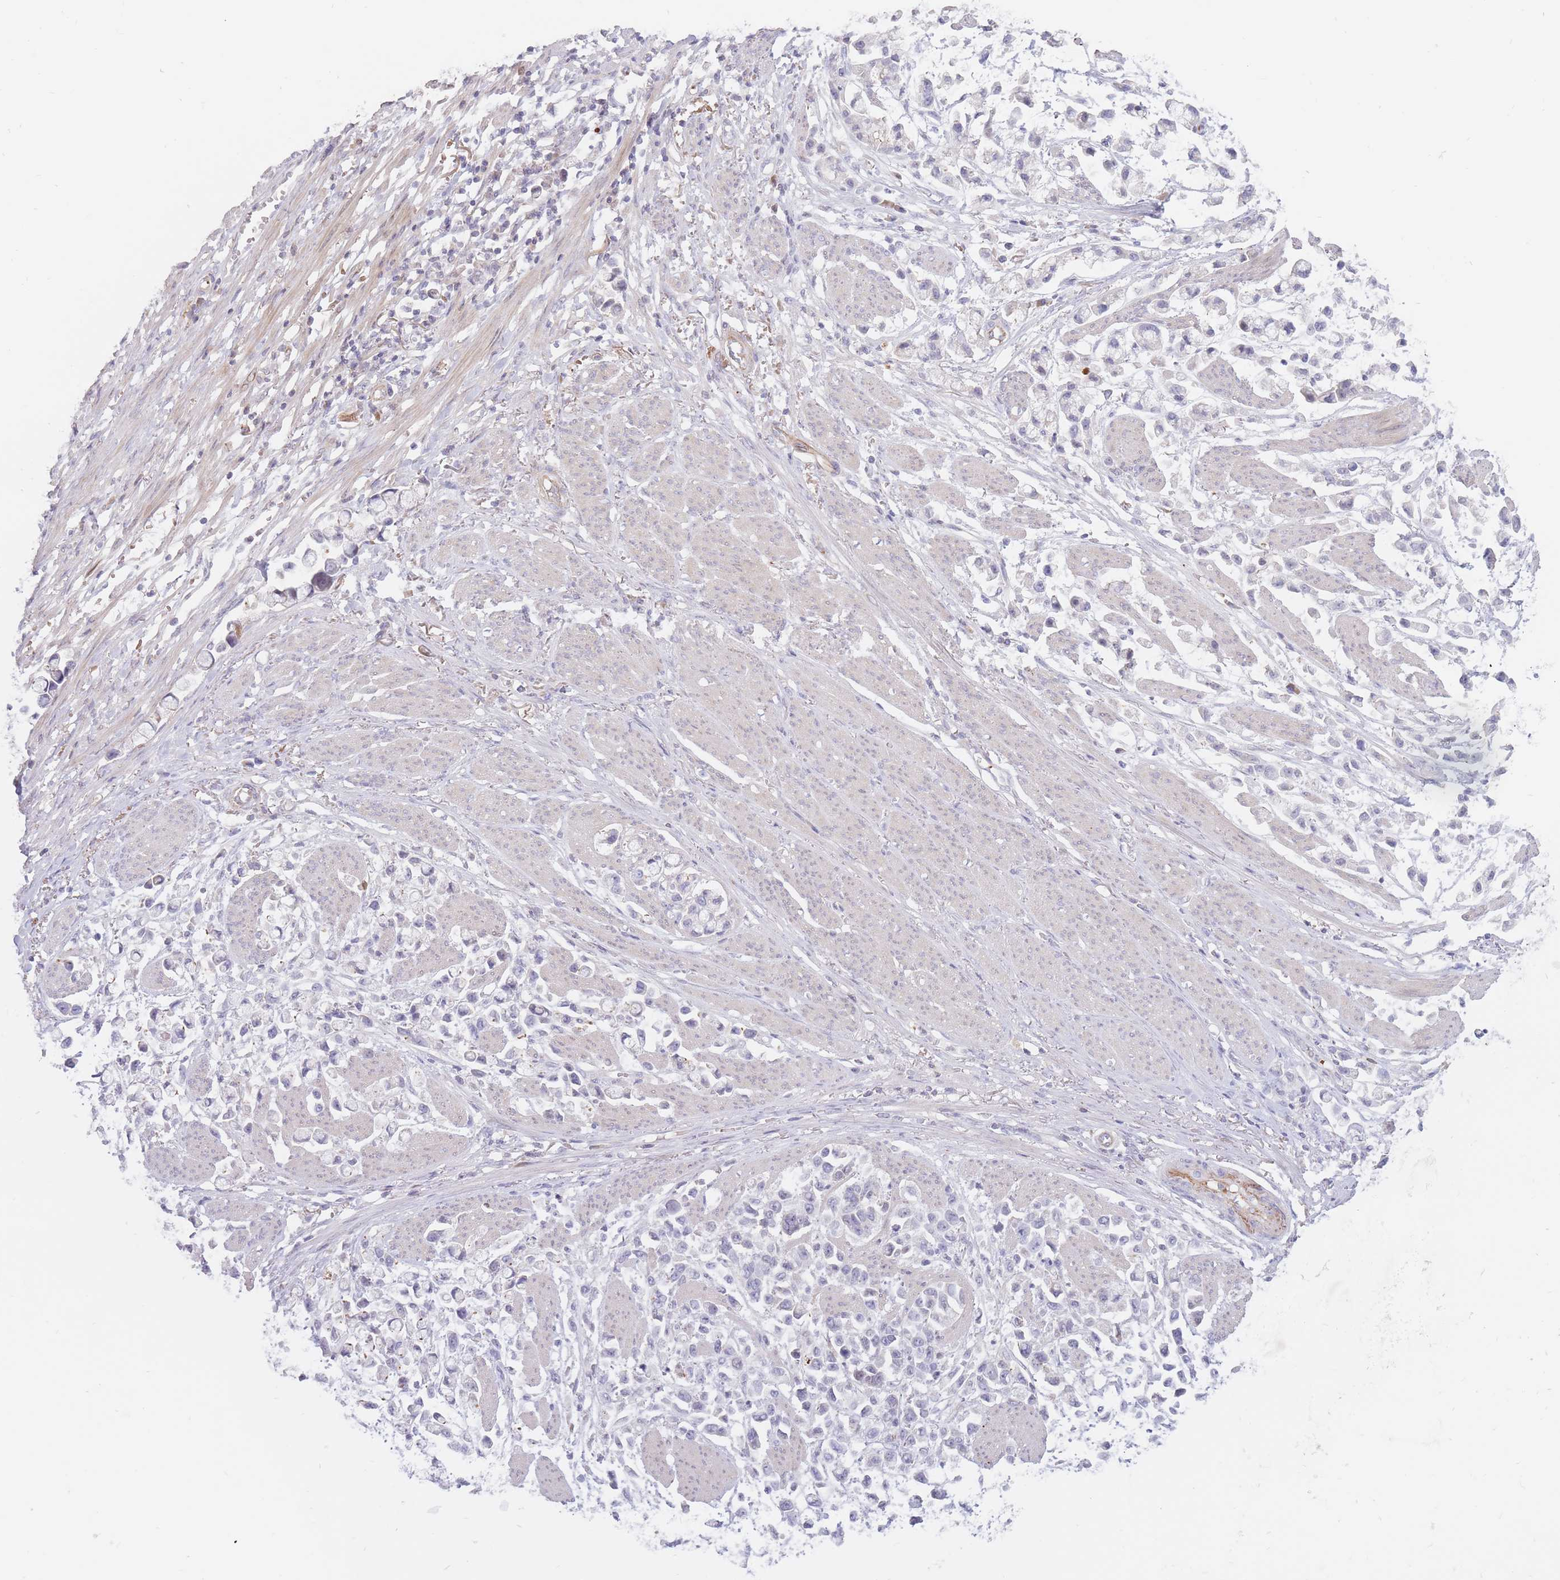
{"staining": {"intensity": "negative", "quantity": "none", "location": "none"}, "tissue": "stomach cancer", "cell_type": "Tumor cells", "image_type": "cancer", "snomed": [{"axis": "morphology", "description": "Adenocarcinoma, NOS"}, {"axis": "topography", "description": "Stomach"}], "caption": "This is a micrograph of immunohistochemistry staining of stomach cancer, which shows no staining in tumor cells. (Immunohistochemistry, brightfield microscopy, high magnification).", "gene": "PTGDR", "patient": {"sex": "female", "age": 81}}